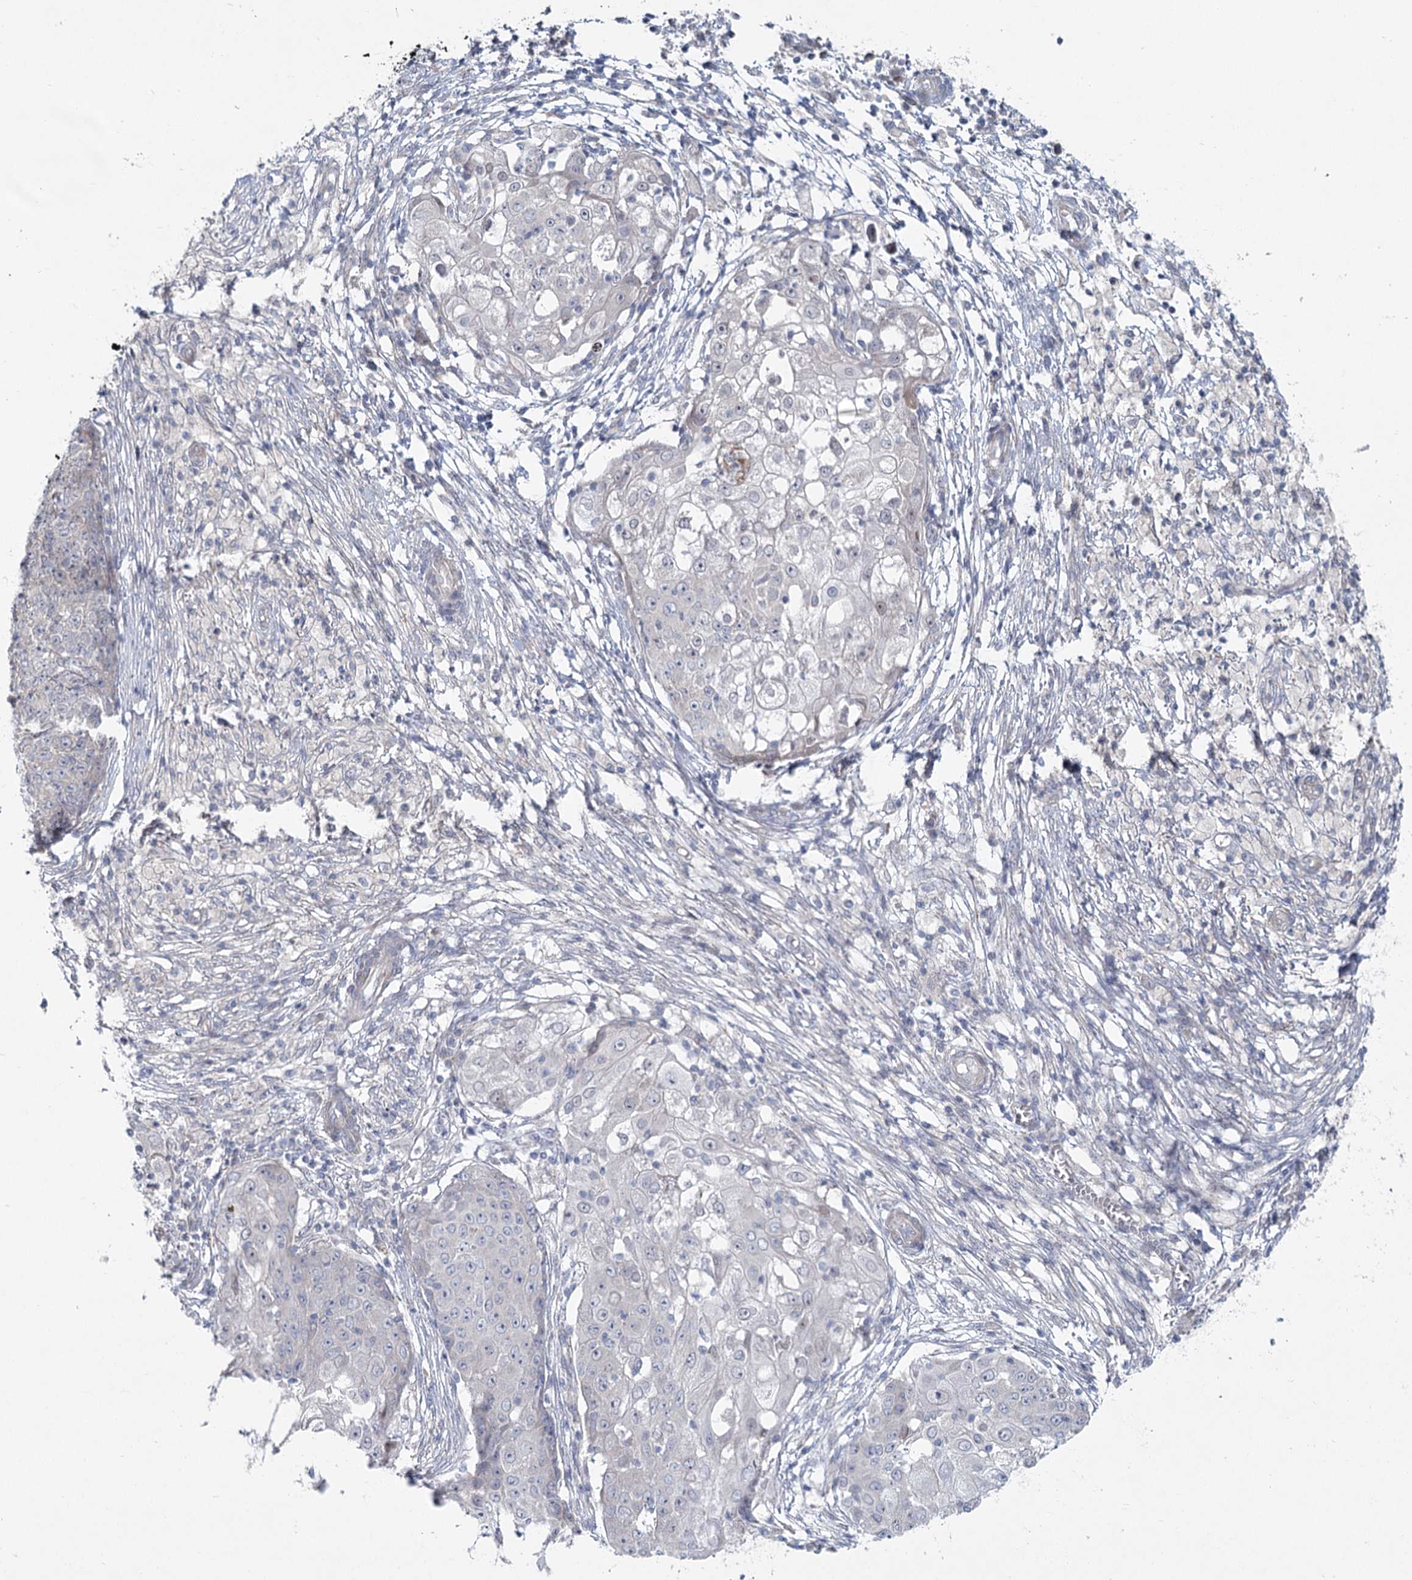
{"staining": {"intensity": "negative", "quantity": "none", "location": "none"}, "tissue": "ovarian cancer", "cell_type": "Tumor cells", "image_type": "cancer", "snomed": [{"axis": "morphology", "description": "Carcinoma, endometroid"}, {"axis": "topography", "description": "Ovary"}], "caption": "Human ovarian endometroid carcinoma stained for a protein using immunohistochemistry shows no staining in tumor cells.", "gene": "SPINK13", "patient": {"sex": "female", "age": 42}}